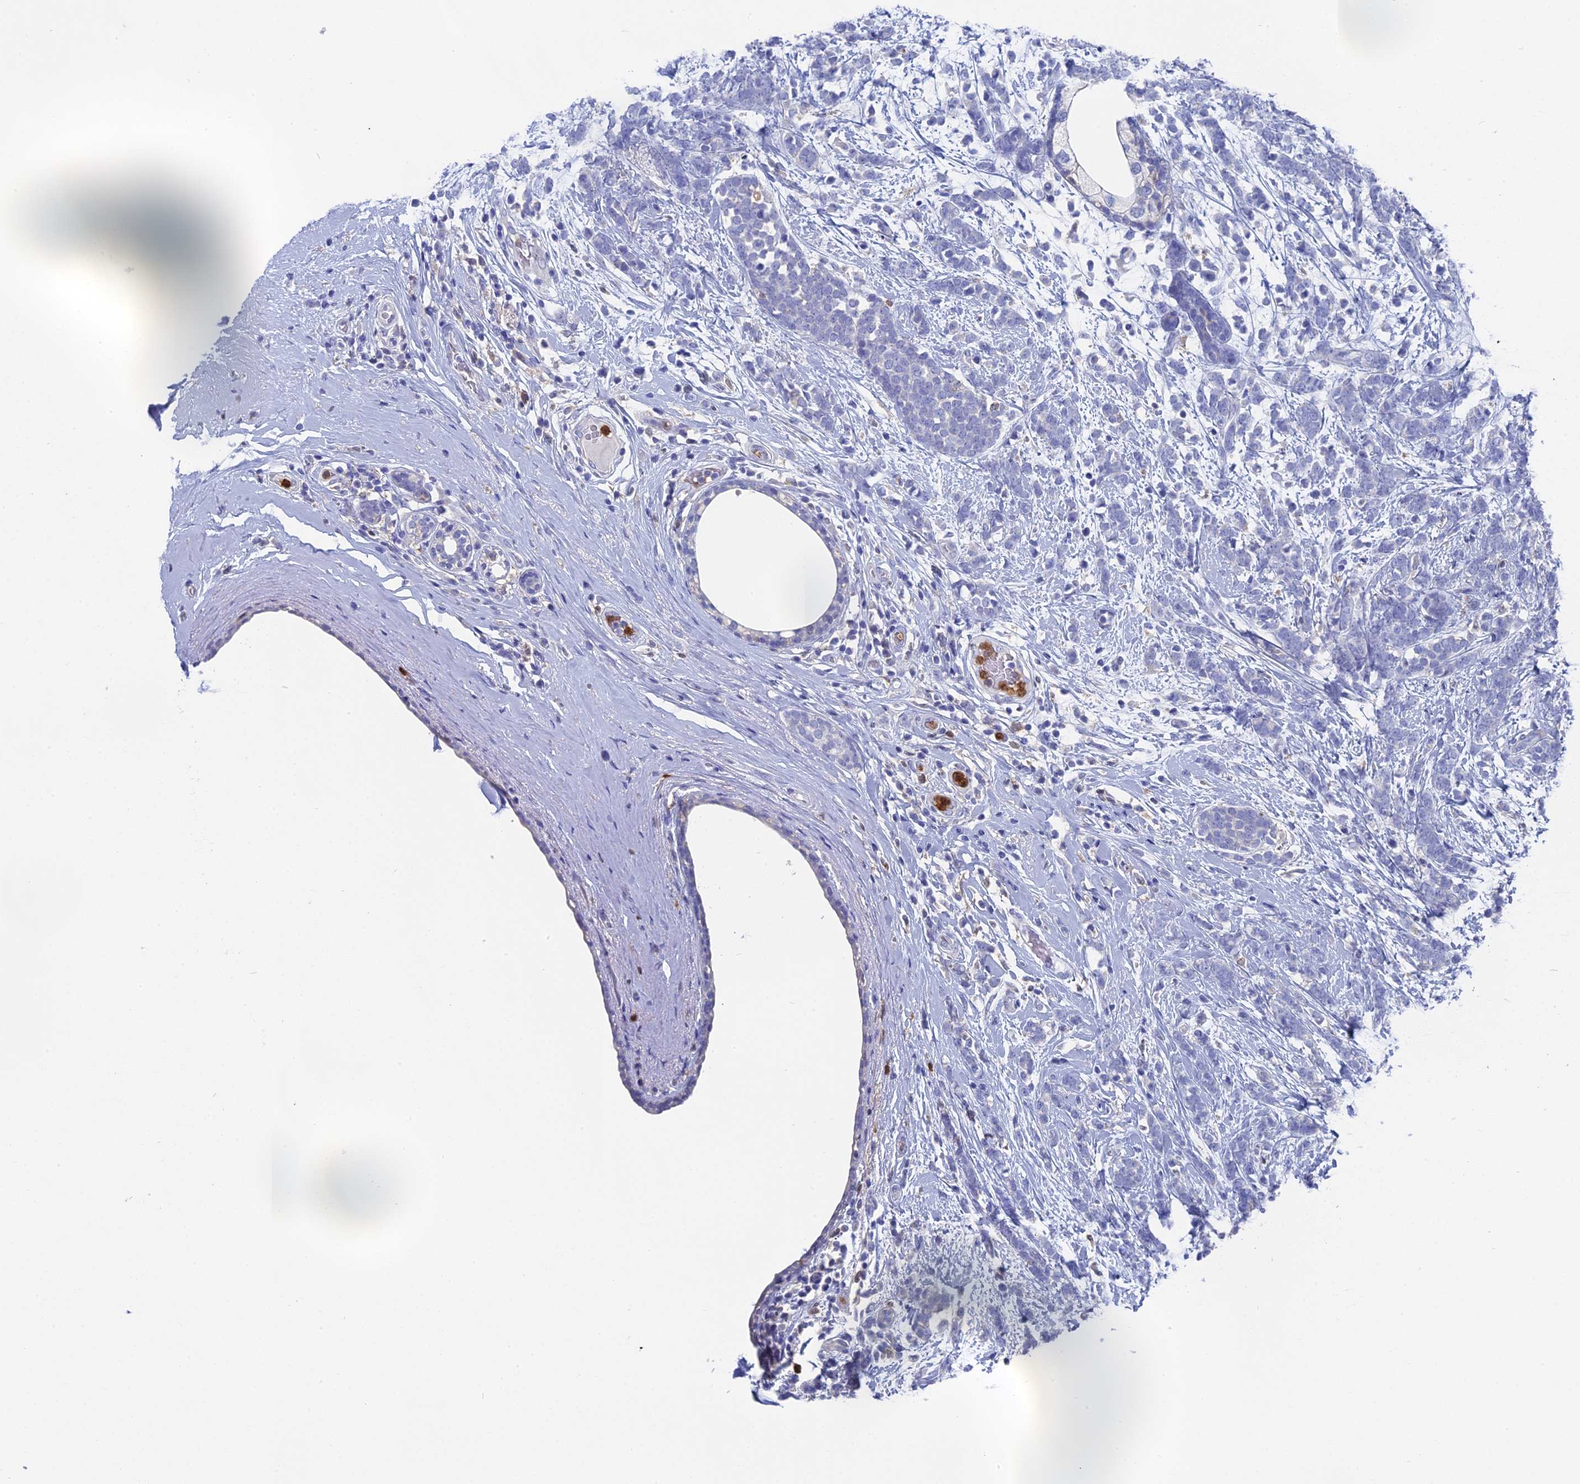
{"staining": {"intensity": "negative", "quantity": "none", "location": "none"}, "tissue": "breast cancer", "cell_type": "Tumor cells", "image_type": "cancer", "snomed": [{"axis": "morphology", "description": "Lobular carcinoma"}, {"axis": "topography", "description": "Breast"}], "caption": "Immunohistochemistry (IHC) photomicrograph of neoplastic tissue: human breast lobular carcinoma stained with DAB demonstrates no significant protein expression in tumor cells. (DAB IHC visualized using brightfield microscopy, high magnification).", "gene": "NCF4", "patient": {"sex": "female", "age": 58}}